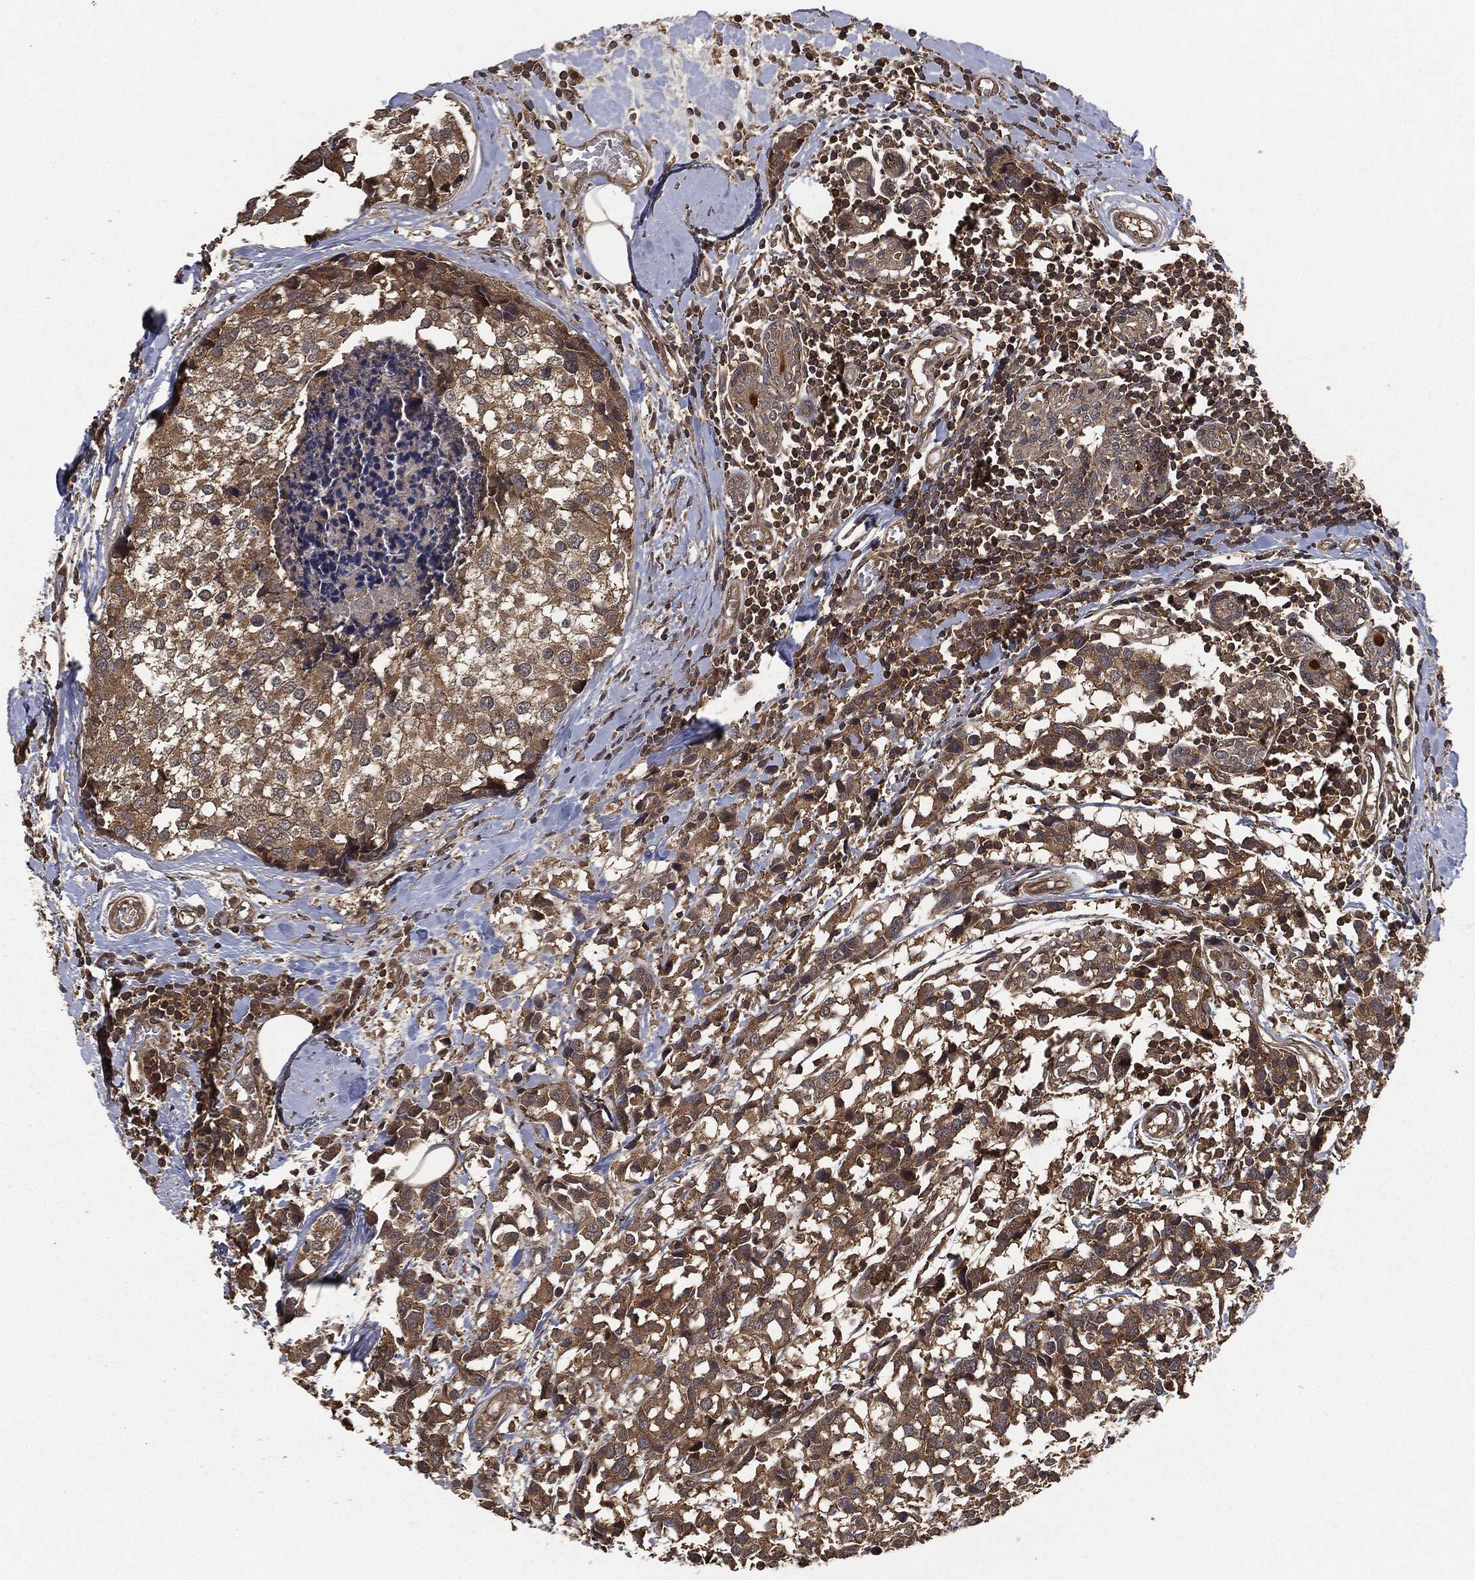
{"staining": {"intensity": "moderate", "quantity": ">75%", "location": "cytoplasmic/membranous"}, "tissue": "breast cancer", "cell_type": "Tumor cells", "image_type": "cancer", "snomed": [{"axis": "morphology", "description": "Lobular carcinoma"}, {"axis": "topography", "description": "Breast"}], "caption": "Tumor cells reveal moderate cytoplasmic/membranous expression in about >75% of cells in breast cancer. (DAB (3,3'-diaminobenzidine) IHC, brown staining for protein, blue staining for nuclei).", "gene": "ERBIN", "patient": {"sex": "female", "age": 59}}